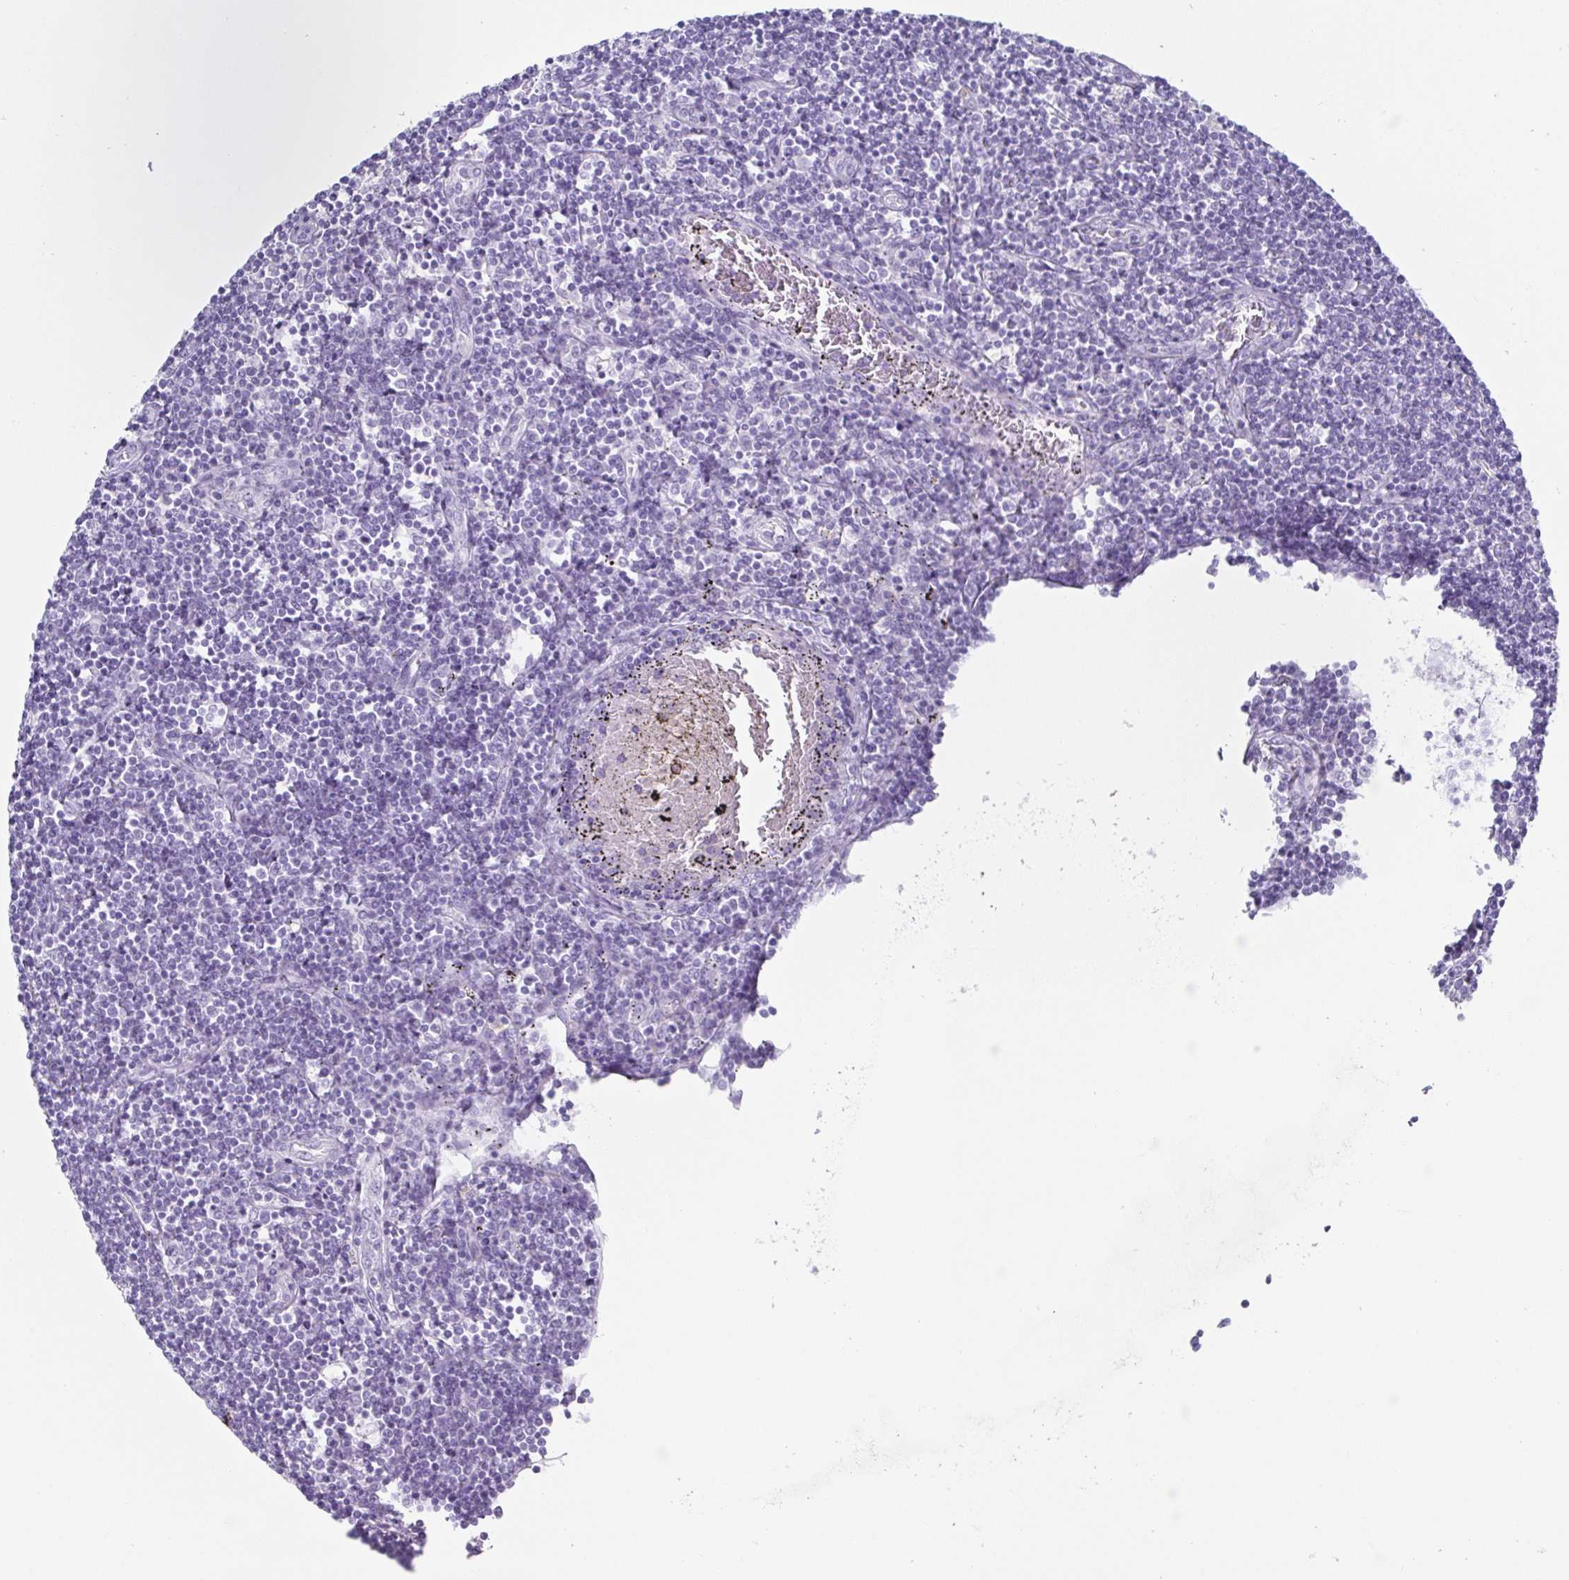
{"staining": {"intensity": "negative", "quantity": "none", "location": "none"}, "tissue": "lymphoma", "cell_type": "Tumor cells", "image_type": "cancer", "snomed": [{"axis": "morphology", "description": "Hodgkin's disease, NOS"}, {"axis": "topography", "description": "Lymph node"}], "caption": "IHC image of neoplastic tissue: human Hodgkin's disease stained with DAB displays no significant protein expression in tumor cells.", "gene": "SYCP1", "patient": {"sex": "male", "age": 40}}